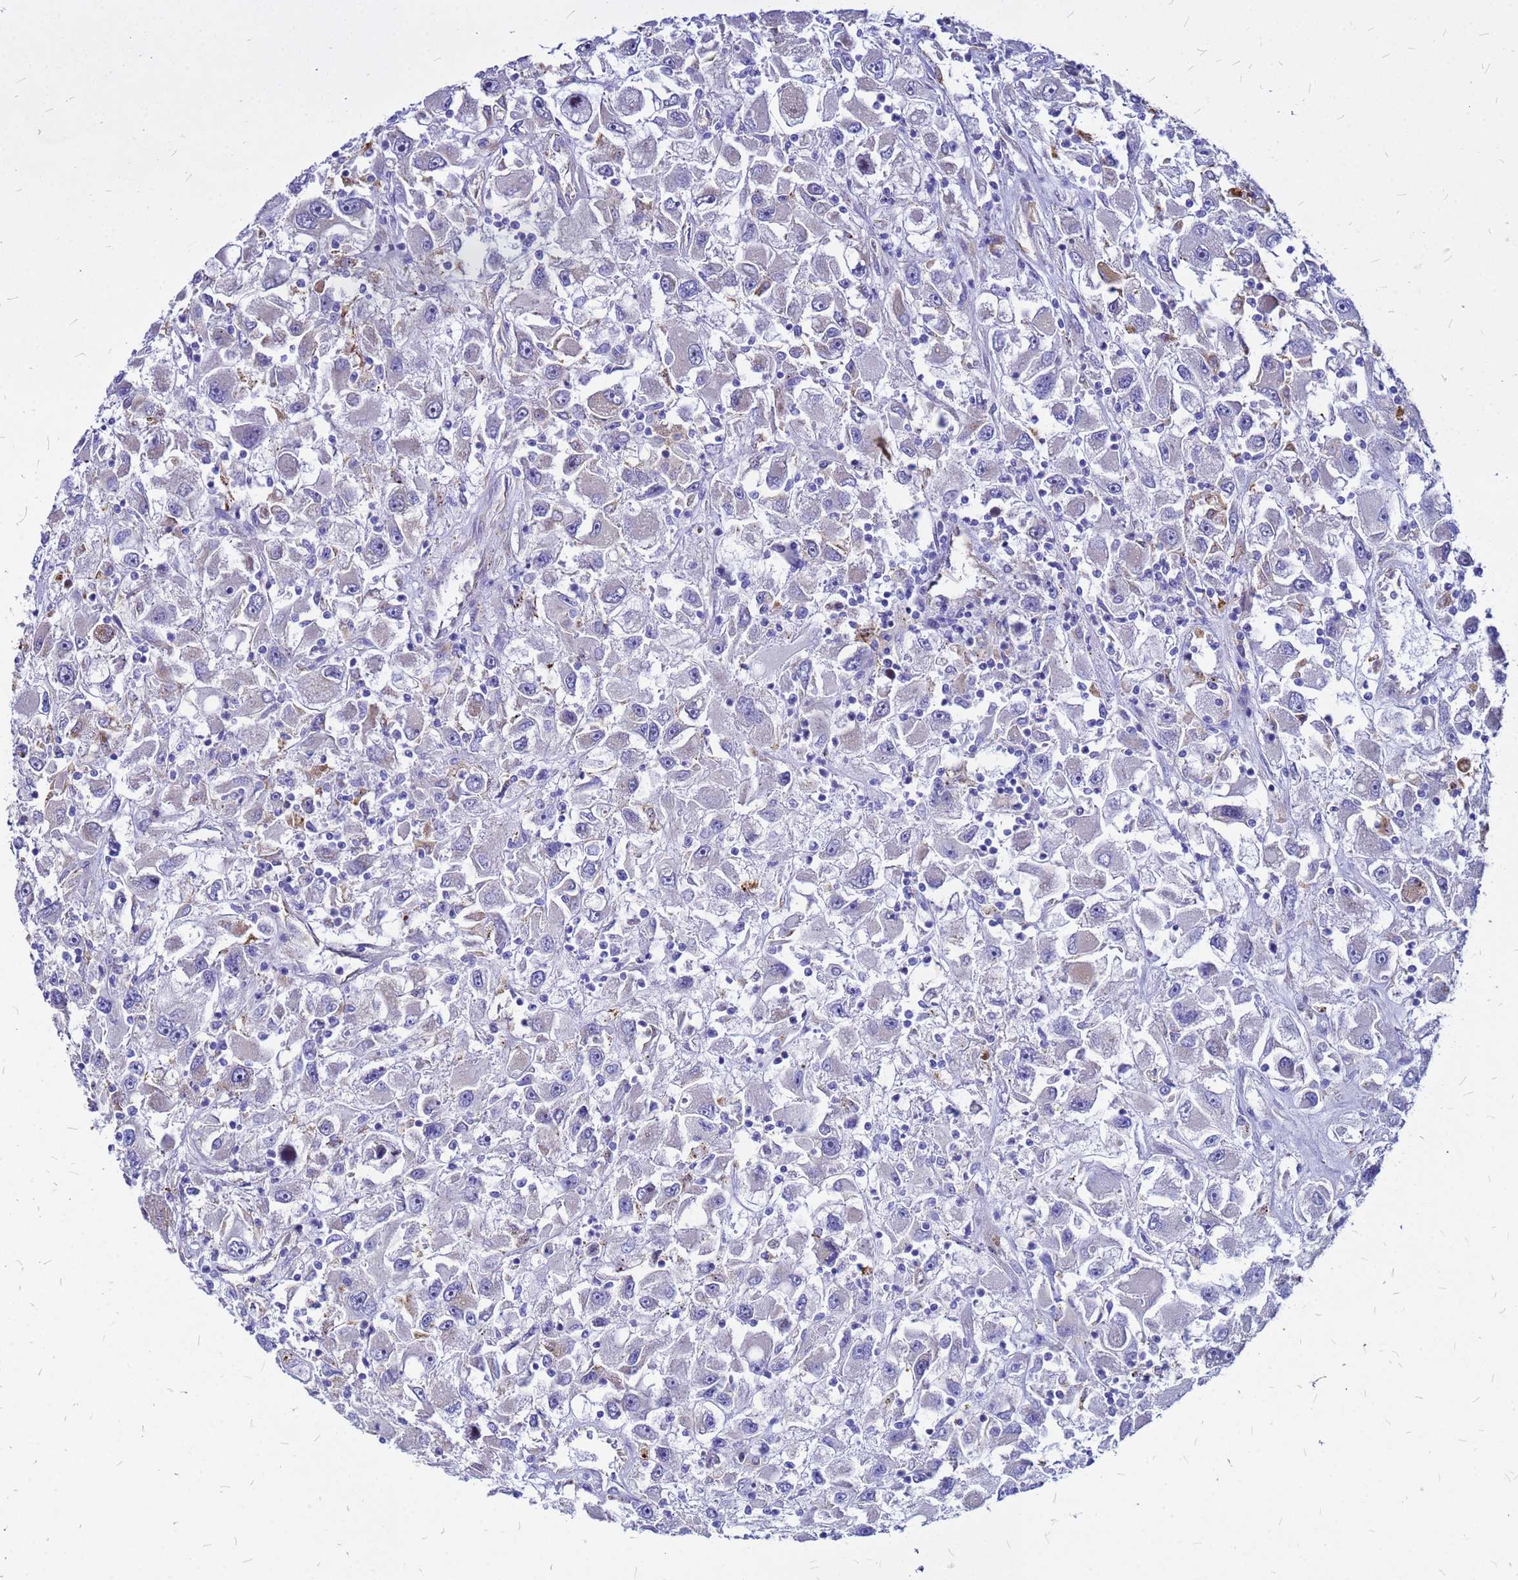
{"staining": {"intensity": "negative", "quantity": "none", "location": "none"}, "tissue": "renal cancer", "cell_type": "Tumor cells", "image_type": "cancer", "snomed": [{"axis": "morphology", "description": "Adenocarcinoma, NOS"}, {"axis": "topography", "description": "Kidney"}], "caption": "A histopathology image of renal cancer (adenocarcinoma) stained for a protein exhibits no brown staining in tumor cells. The staining was performed using DAB to visualize the protein expression in brown, while the nuclei were stained in blue with hematoxylin (Magnification: 20x).", "gene": "NOSTRIN", "patient": {"sex": "female", "age": 52}}